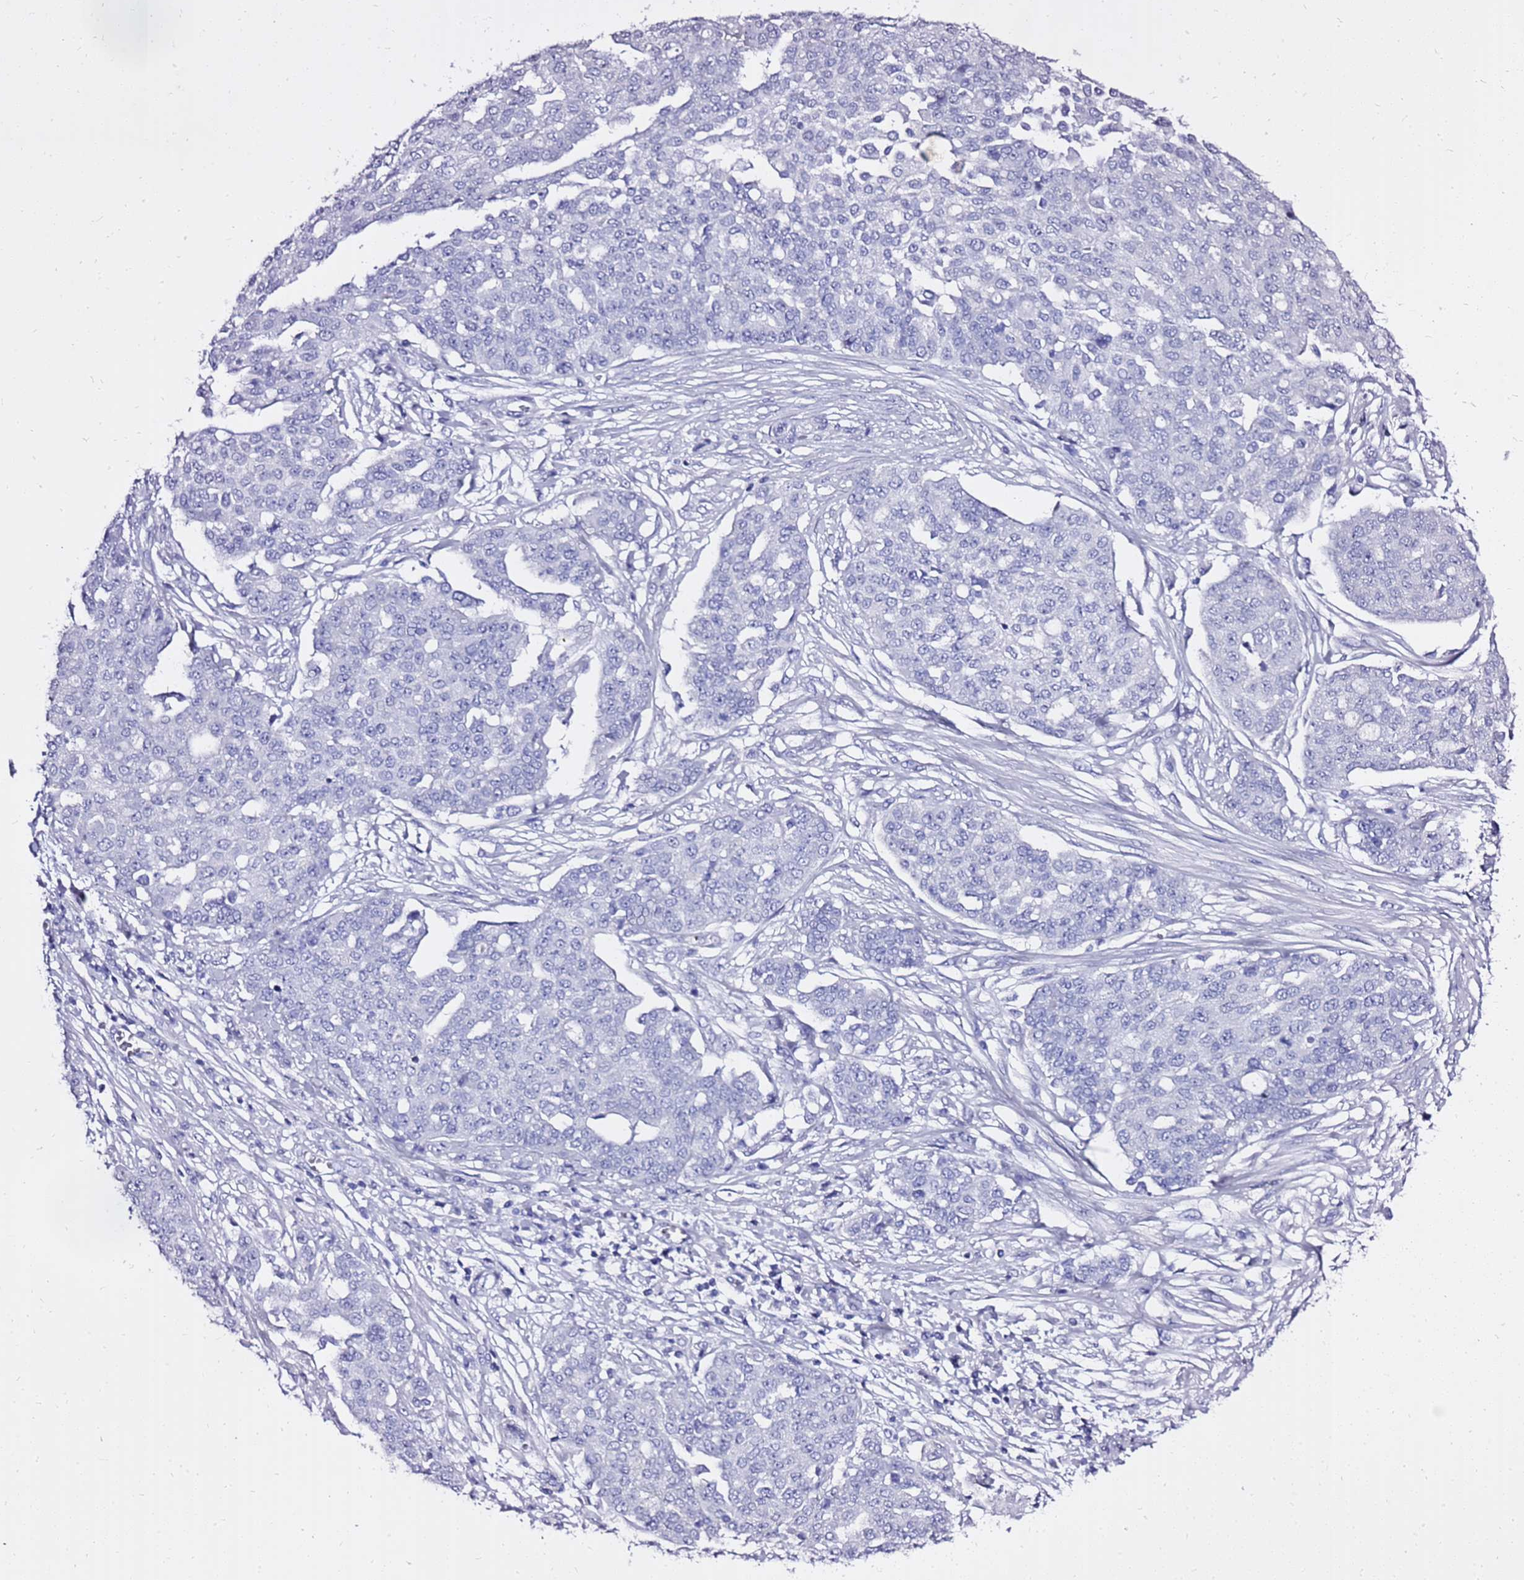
{"staining": {"intensity": "negative", "quantity": "none", "location": "none"}, "tissue": "ovarian cancer", "cell_type": "Tumor cells", "image_type": "cancer", "snomed": [{"axis": "morphology", "description": "Cystadenocarcinoma, serous, NOS"}, {"axis": "topography", "description": "Soft tissue"}, {"axis": "topography", "description": "Ovary"}], "caption": "An image of ovarian serous cystadenocarcinoma stained for a protein demonstrates no brown staining in tumor cells. (Stains: DAB (3,3'-diaminobenzidine) immunohistochemistry (IHC) with hematoxylin counter stain, Microscopy: brightfield microscopy at high magnification).", "gene": "LIPF", "patient": {"sex": "female", "age": 57}}